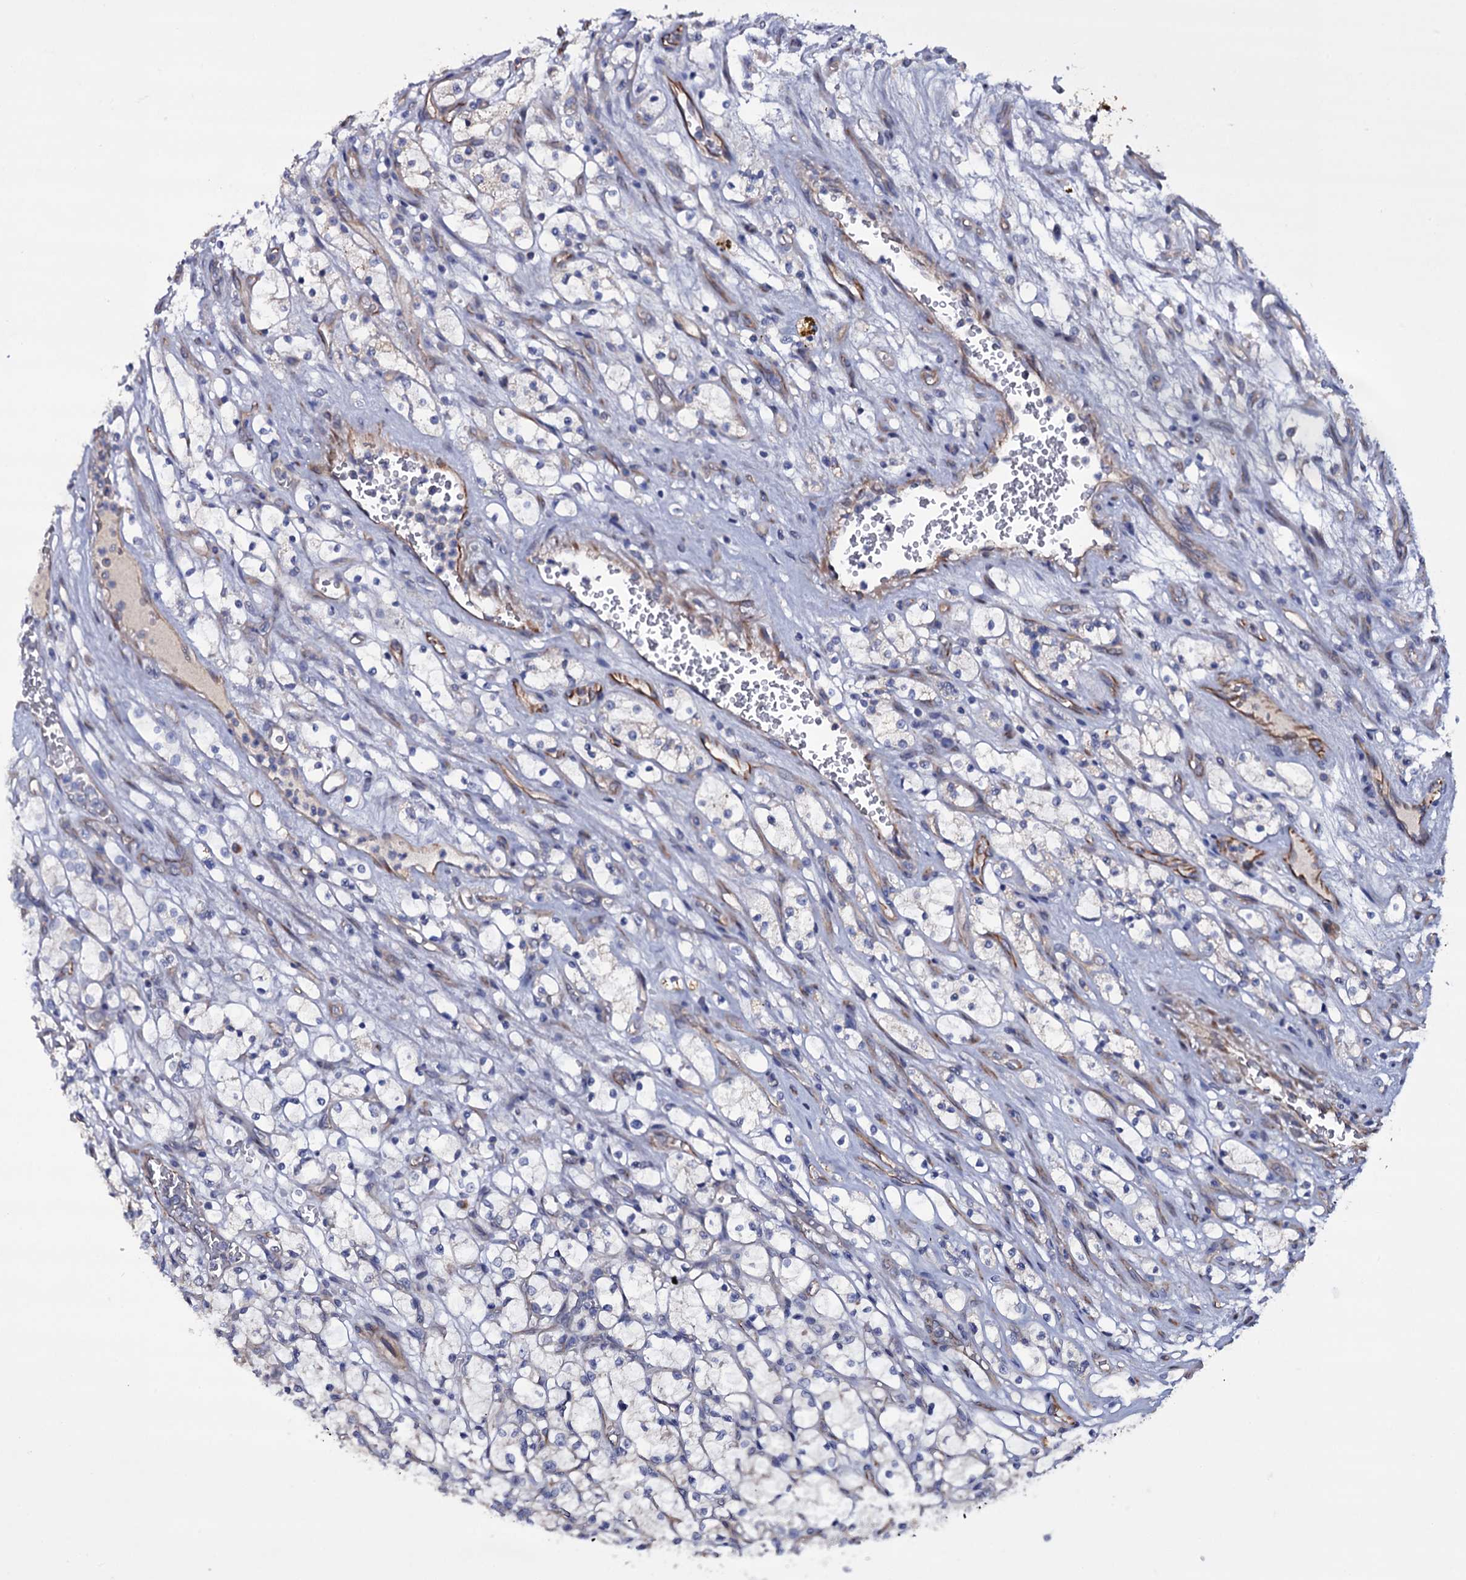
{"staining": {"intensity": "negative", "quantity": "none", "location": "none"}, "tissue": "renal cancer", "cell_type": "Tumor cells", "image_type": "cancer", "snomed": [{"axis": "morphology", "description": "Adenocarcinoma, NOS"}, {"axis": "topography", "description": "Kidney"}], "caption": "A high-resolution histopathology image shows IHC staining of renal cancer, which demonstrates no significant expression in tumor cells.", "gene": "BCL2L14", "patient": {"sex": "female", "age": 69}}